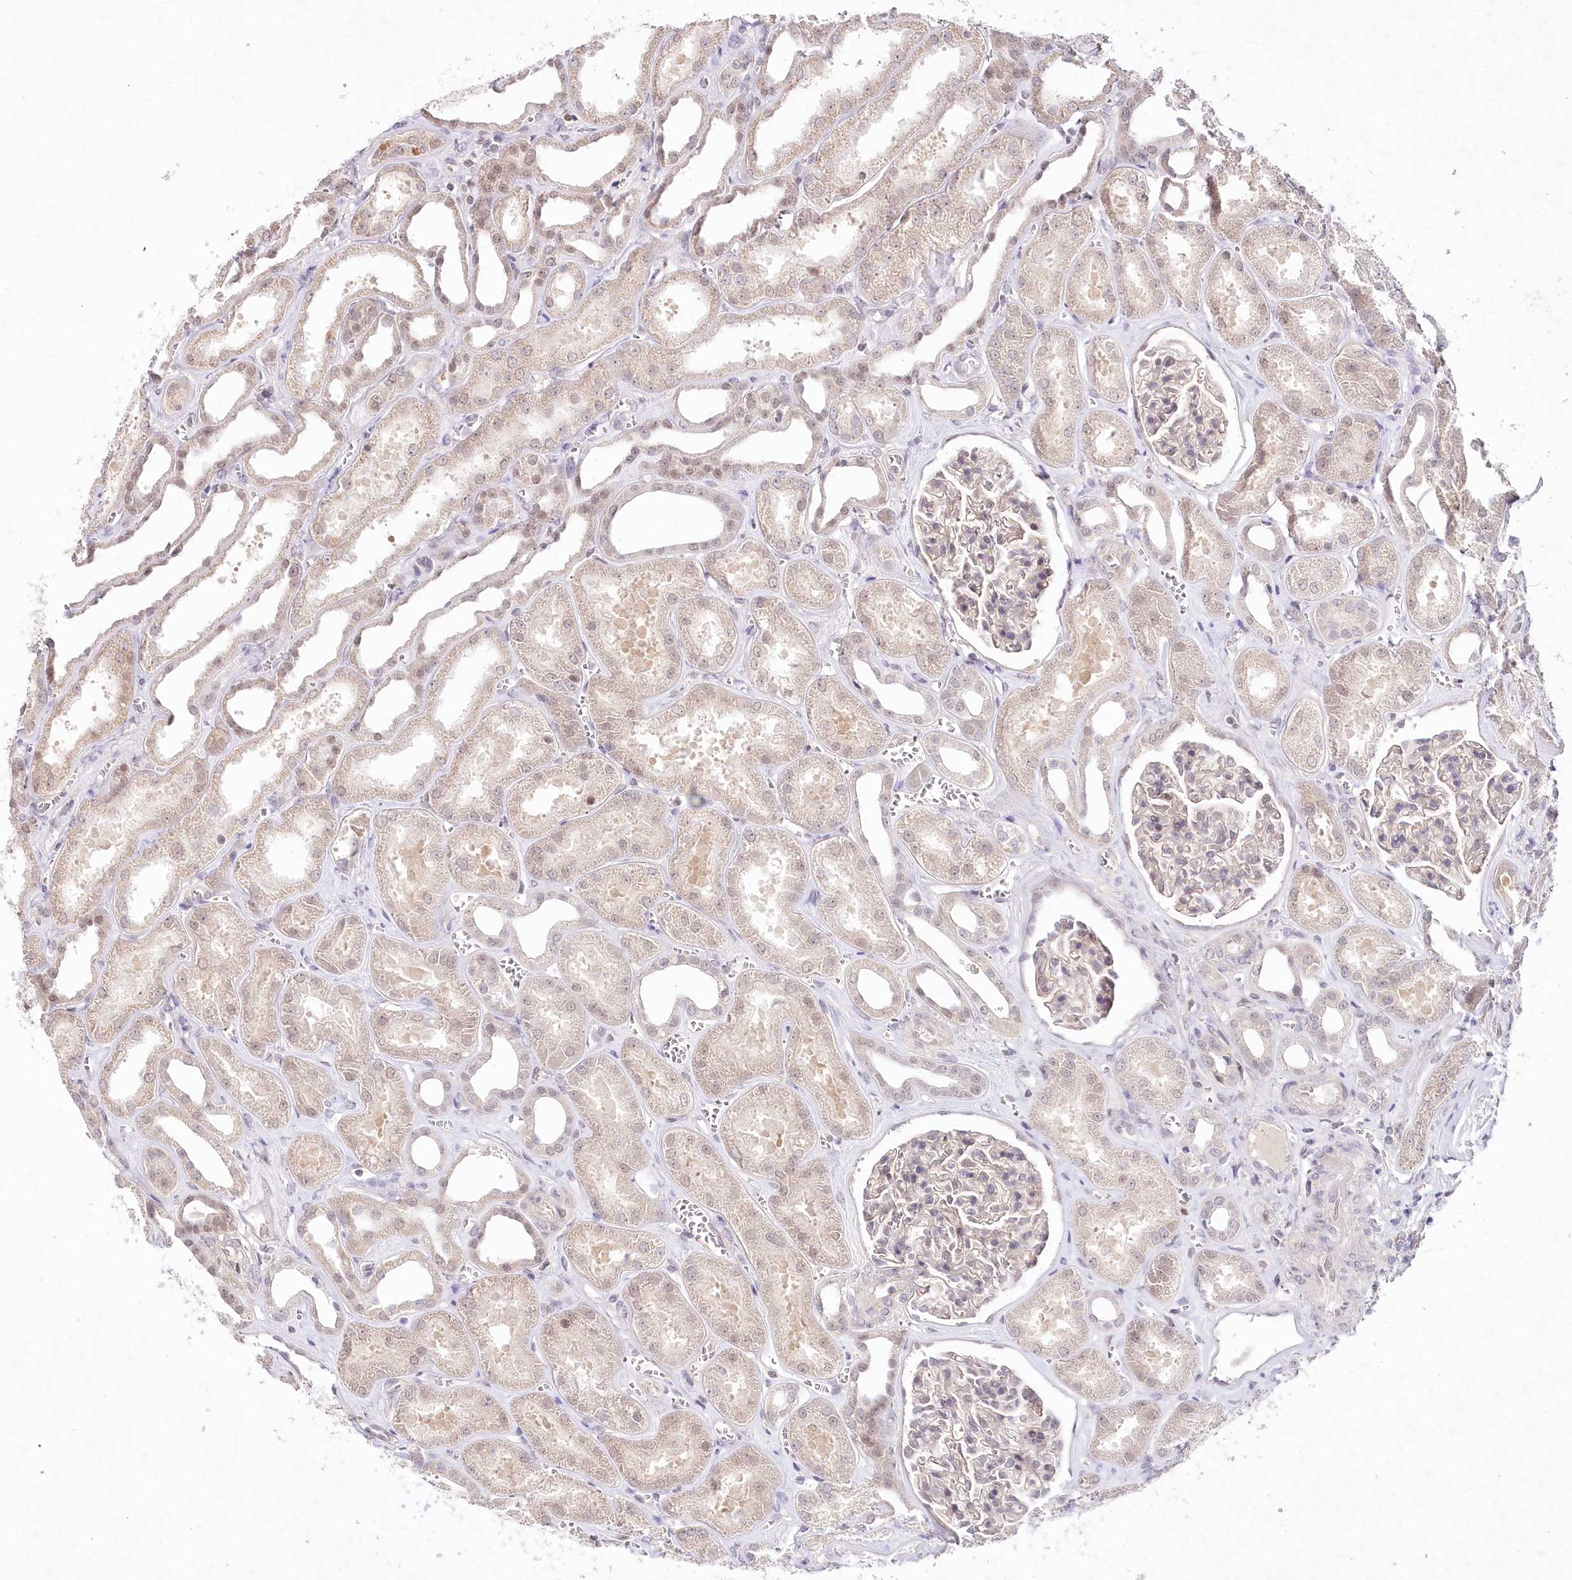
{"staining": {"intensity": "weak", "quantity": "<25%", "location": "nuclear"}, "tissue": "kidney", "cell_type": "Cells in glomeruli", "image_type": "normal", "snomed": [{"axis": "morphology", "description": "Normal tissue, NOS"}, {"axis": "morphology", "description": "Adenocarcinoma, NOS"}, {"axis": "topography", "description": "Kidney"}], "caption": "The image displays no staining of cells in glomeruli in unremarkable kidney. (DAB IHC visualized using brightfield microscopy, high magnification).", "gene": "AMTN", "patient": {"sex": "female", "age": 68}}